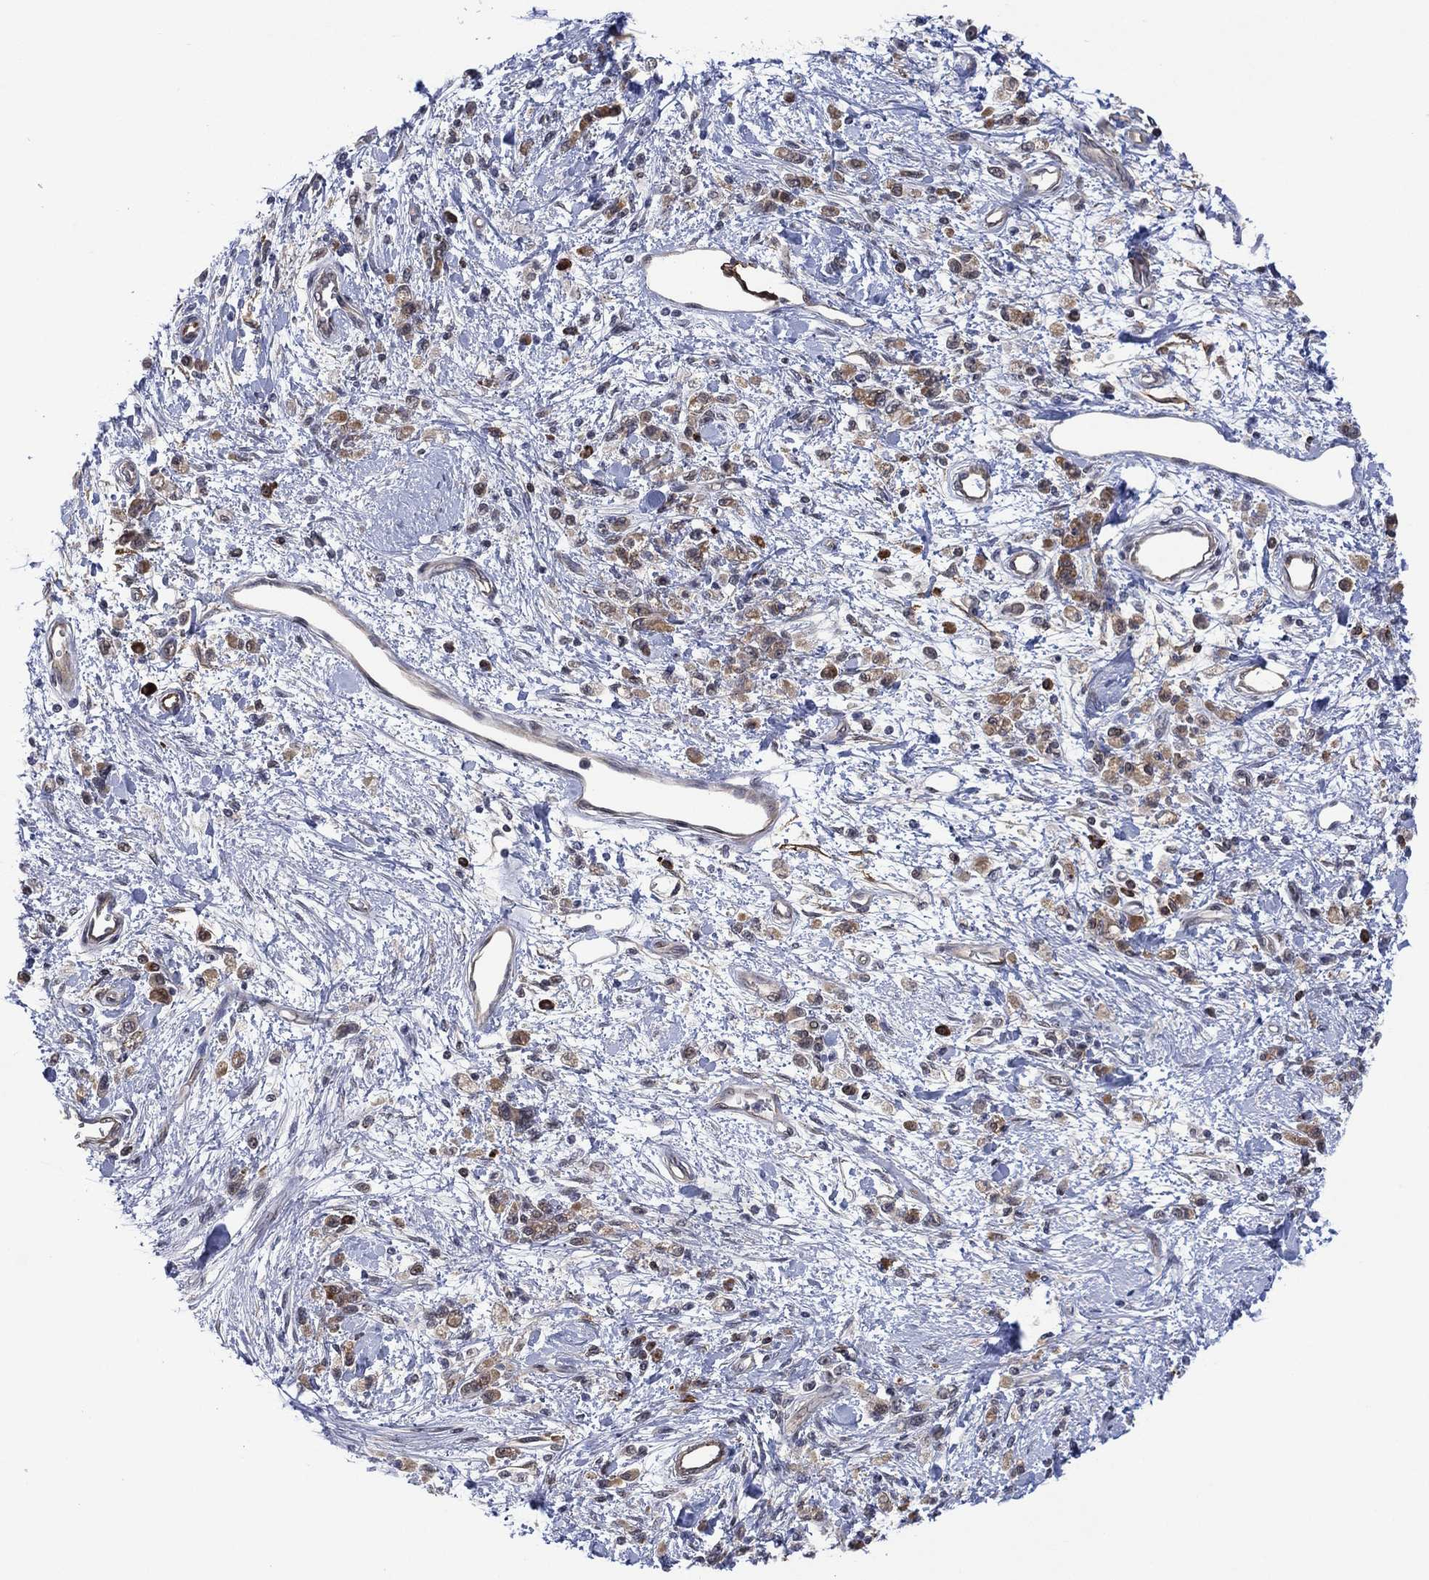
{"staining": {"intensity": "moderate", "quantity": "25%-75%", "location": "nuclear"}, "tissue": "stomach cancer", "cell_type": "Tumor cells", "image_type": "cancer", "snomed": [{"axis": "morphology", "description": "Adenocarcinoma, NOS"}, {"axis": "topography", "description": "Stomach"}], "caption": "A brown stain highlights moderate nuclear expression of a protein in human adenocarcinoma (stomach) tumor cells.", "gene": "DPP4", "patient": {"sex": "male", "age": 77}}